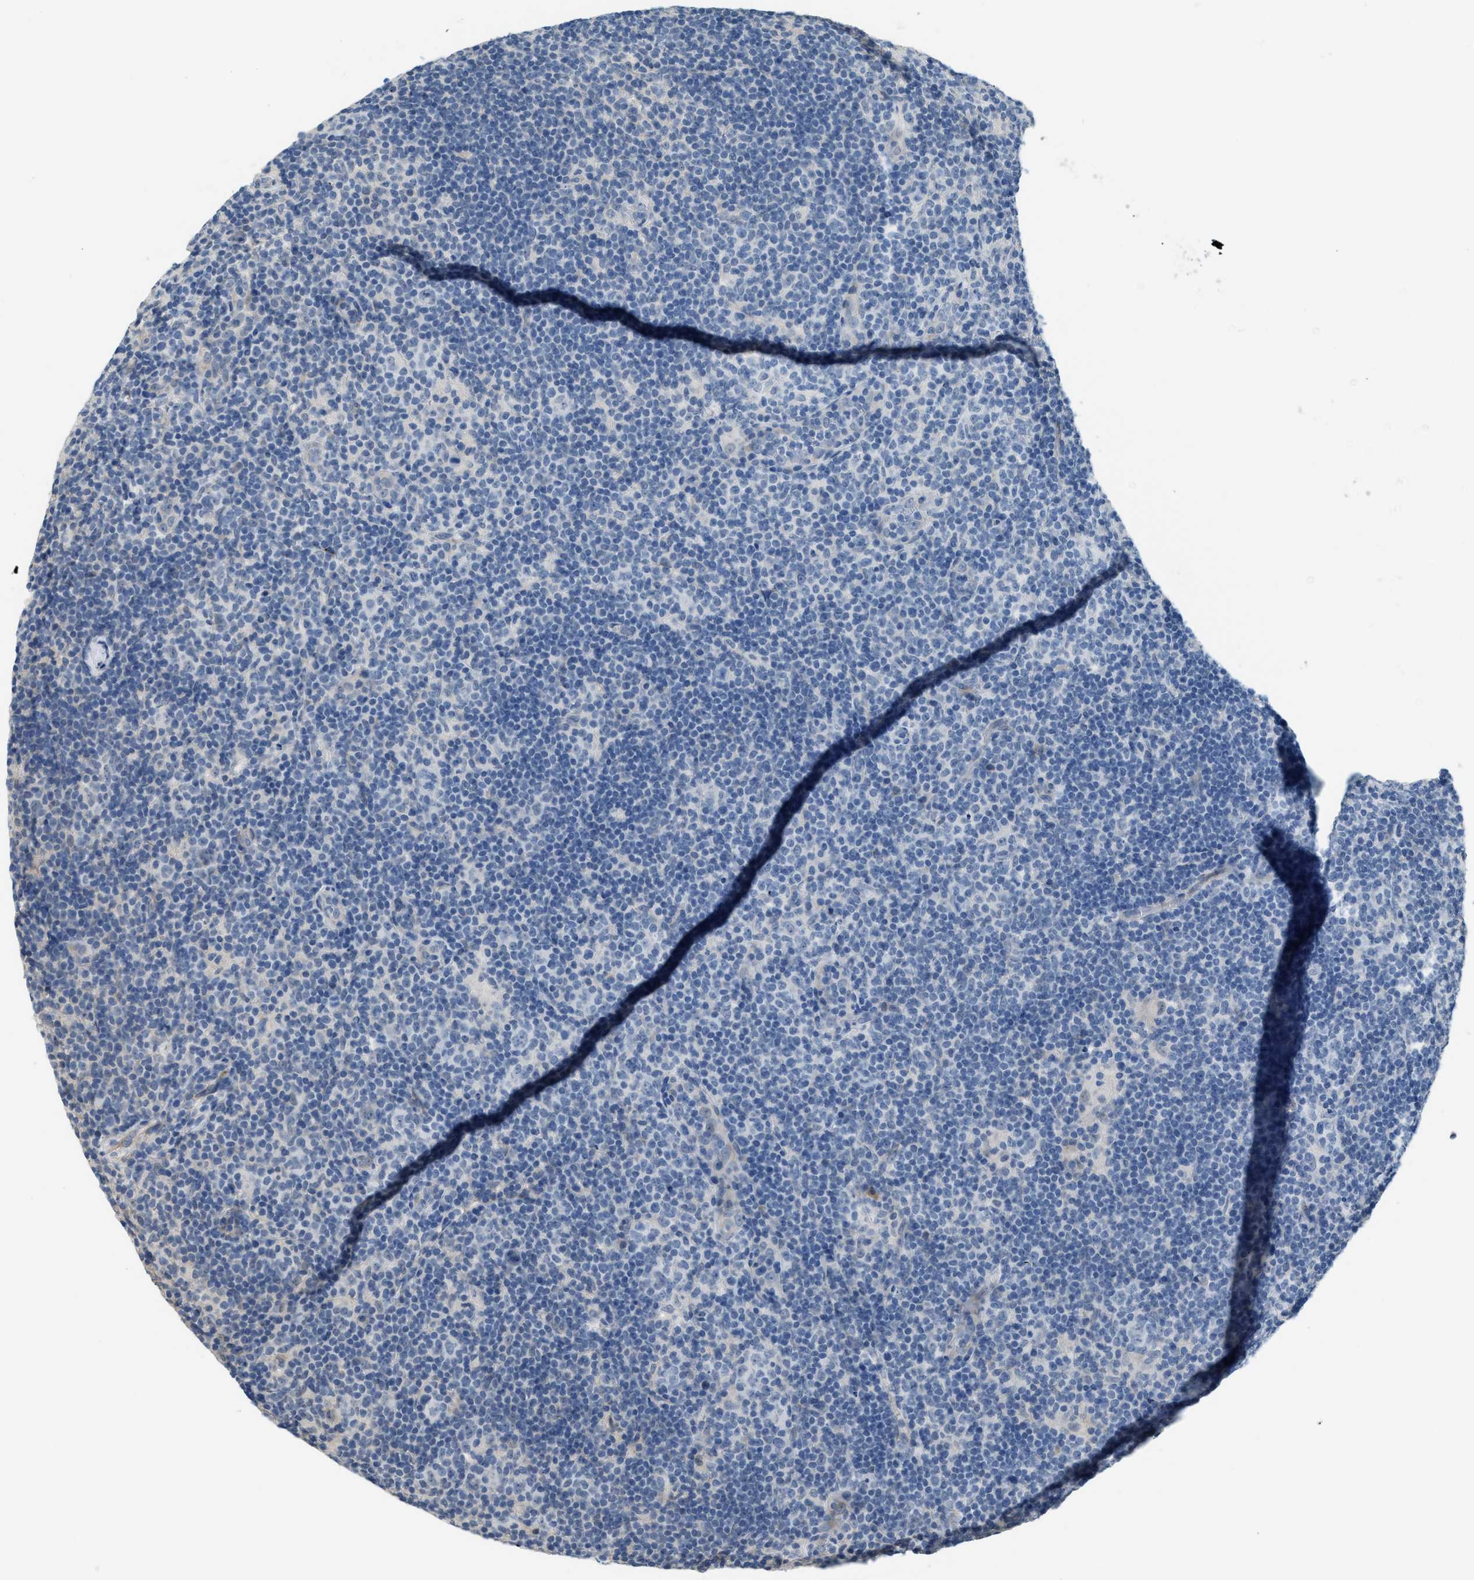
{"staining": {"intensity": "negative", "quantity": "none", "location": "none"}, "tissue": "lymphoma", "cell_type": "Tumor cells", "image_type": "cancer", "snomed": [{"axis": "morphology", "description": "Malignant lymphoma, non-Hodgkin's type, High grade"}, {"axis": "topography", "description": "Small intestine"}, {"axis": "topography", "description": "Colon"}], "caption": "An immunohistochemistry micrograph of high-grade malignant lymphoma, non-Hodgkin's type is shown. There is no staining in tumor cells of high-grade malignant lymphoma, non-Hodgkin's type.", "gene": "TMEM154", "patient": {"sex": "male", "age": 8}}